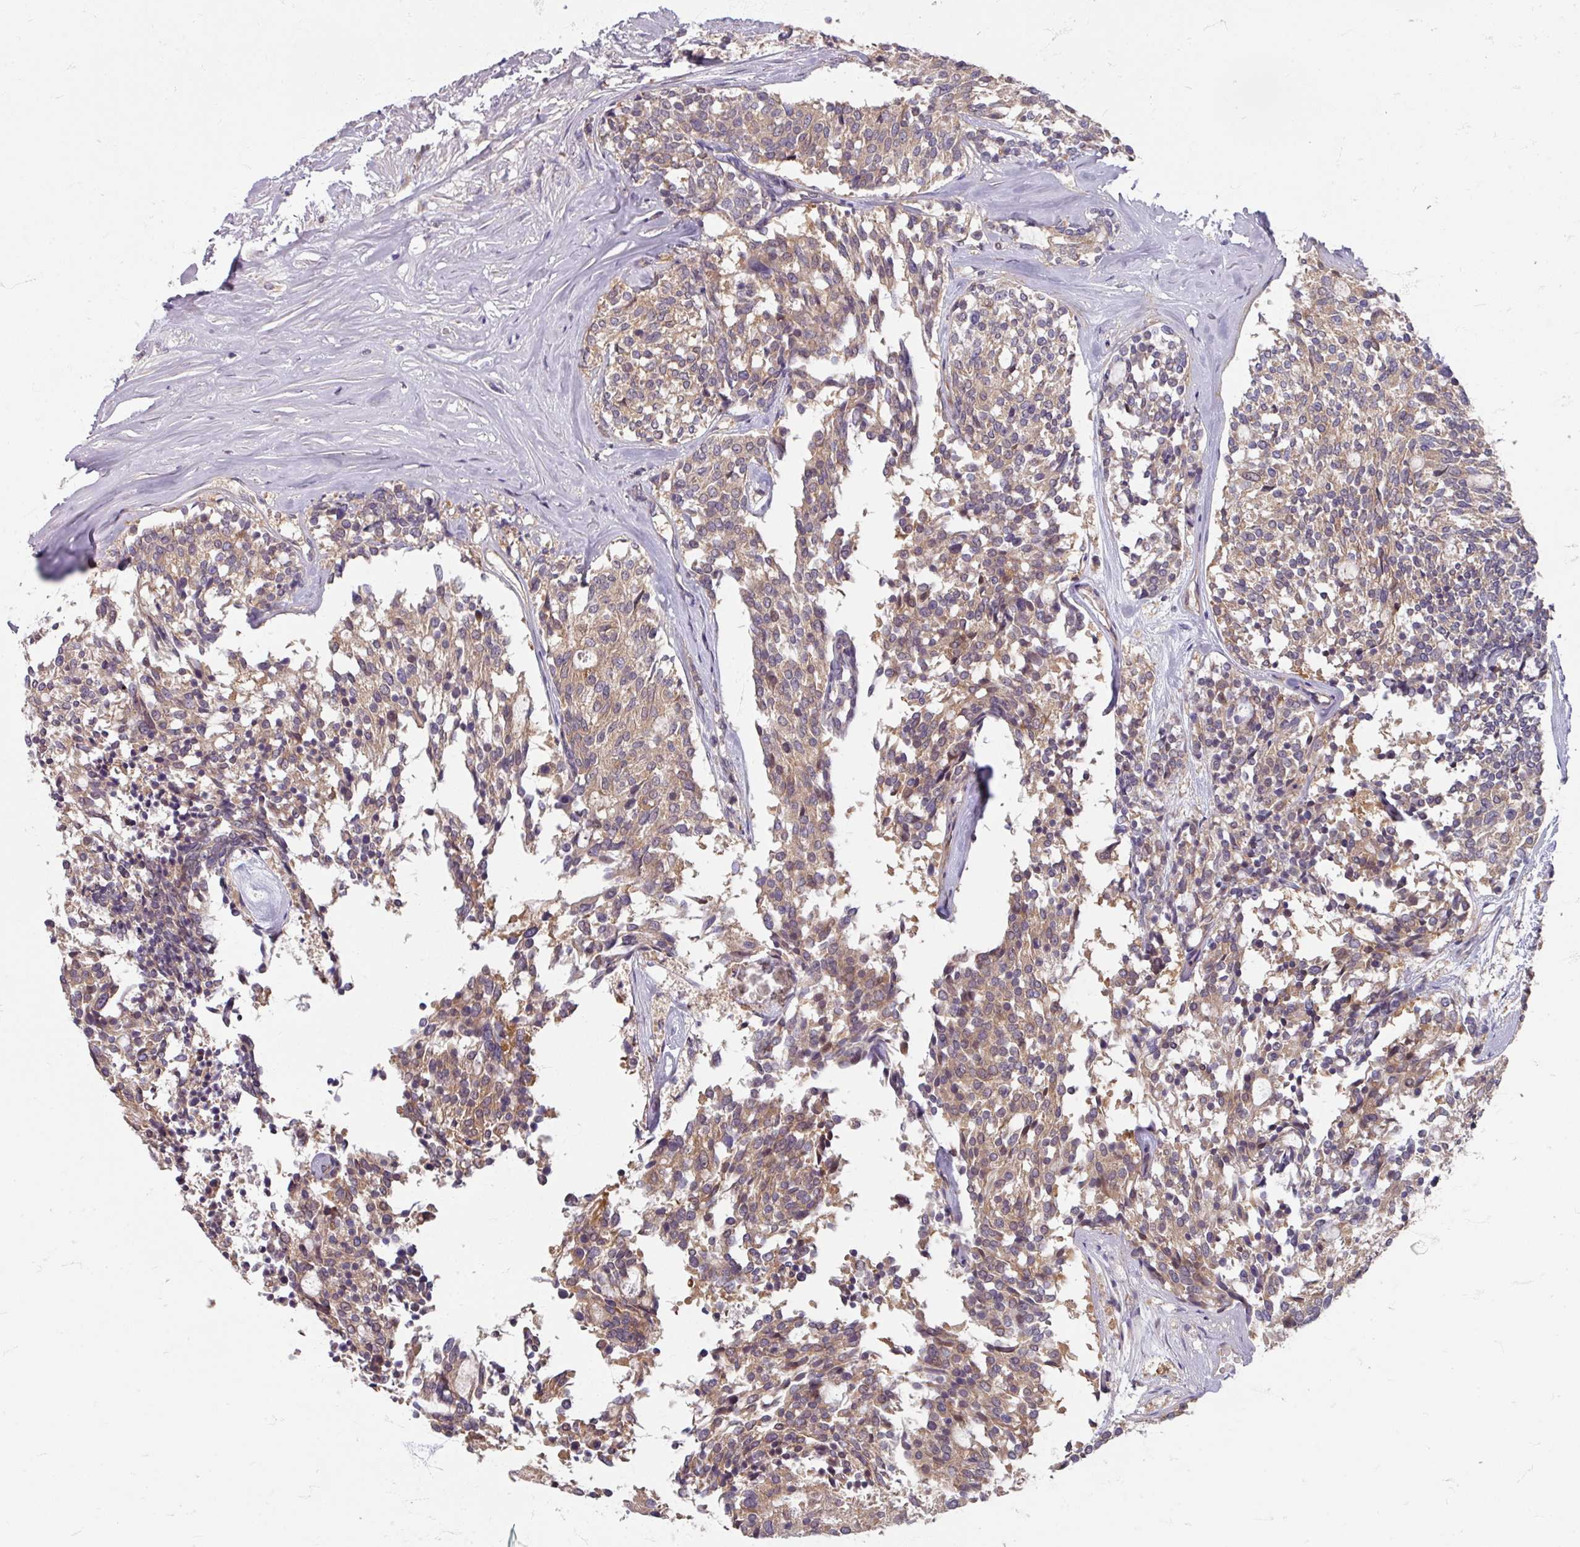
{"staining": {"intensity": "moderate", "quantity": ">75%", "location": "cytoplasmic/membranous"}, "tissue": "carcinoid", "cell_type": "Tumor cells", "image_type": "cancer", "snomed": [{"axis": "morphology", "description": "Carcinoid, malignant, NOS"}, {"axis": "topography", "description": "Pancreas"}], "caption": "Immunohistochemistry (IHC) staining of malignant carcinoid, which shows medium levels of moderate cytoplasmic/membranous positivity in about >75% of tumor cells indicating moderate cytoplasmic/membranous protein staining. The staining was performed using DAB (brown) for protein detection and nuclei were counterstained in hematoxylin (blue).", "gene": "STAM", "patient": {"sex": "female", "age": 54}}